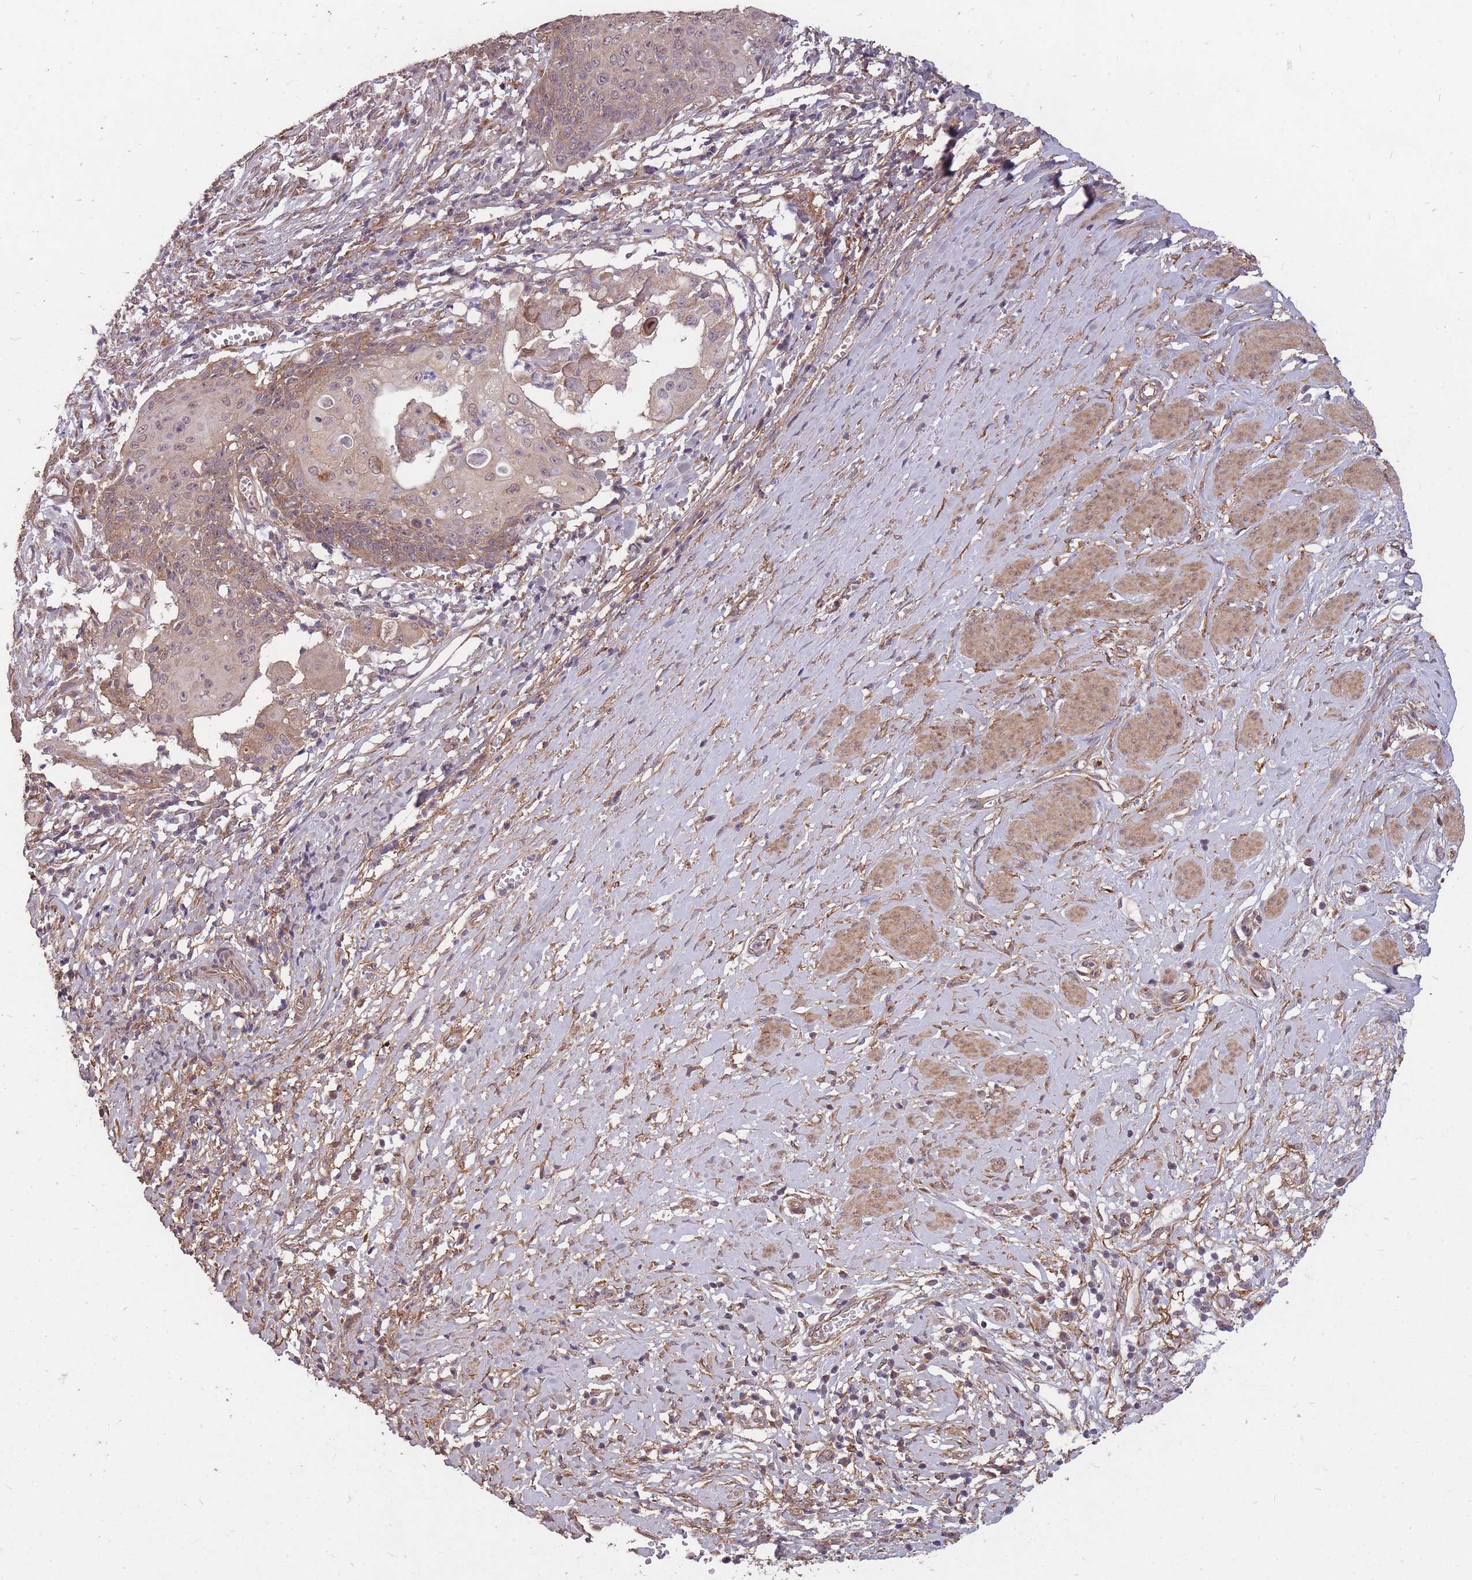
{"staining": {"intensity": "weak", "quantity": ">75%", "location": "cytoplasmic/membranous"}, "tissue": "cervical cancer", "cell_type": "Tumor cells", "image_type": "cancer", "snomed": [{"axis": "morphology", "description": "Squamous cell carcinoma, NOS"}, {"axis": "topography", "description": "Cervix"}], "caption": "Human squamous cell carcinoma (cervical) stained with a brown dye exhibits weak cytoplasmic/membranous positive staining in approximately >75% of tumor cells.", "gene": "DYNC1LI2", "patient": {"sex": "female", "age": 39}}